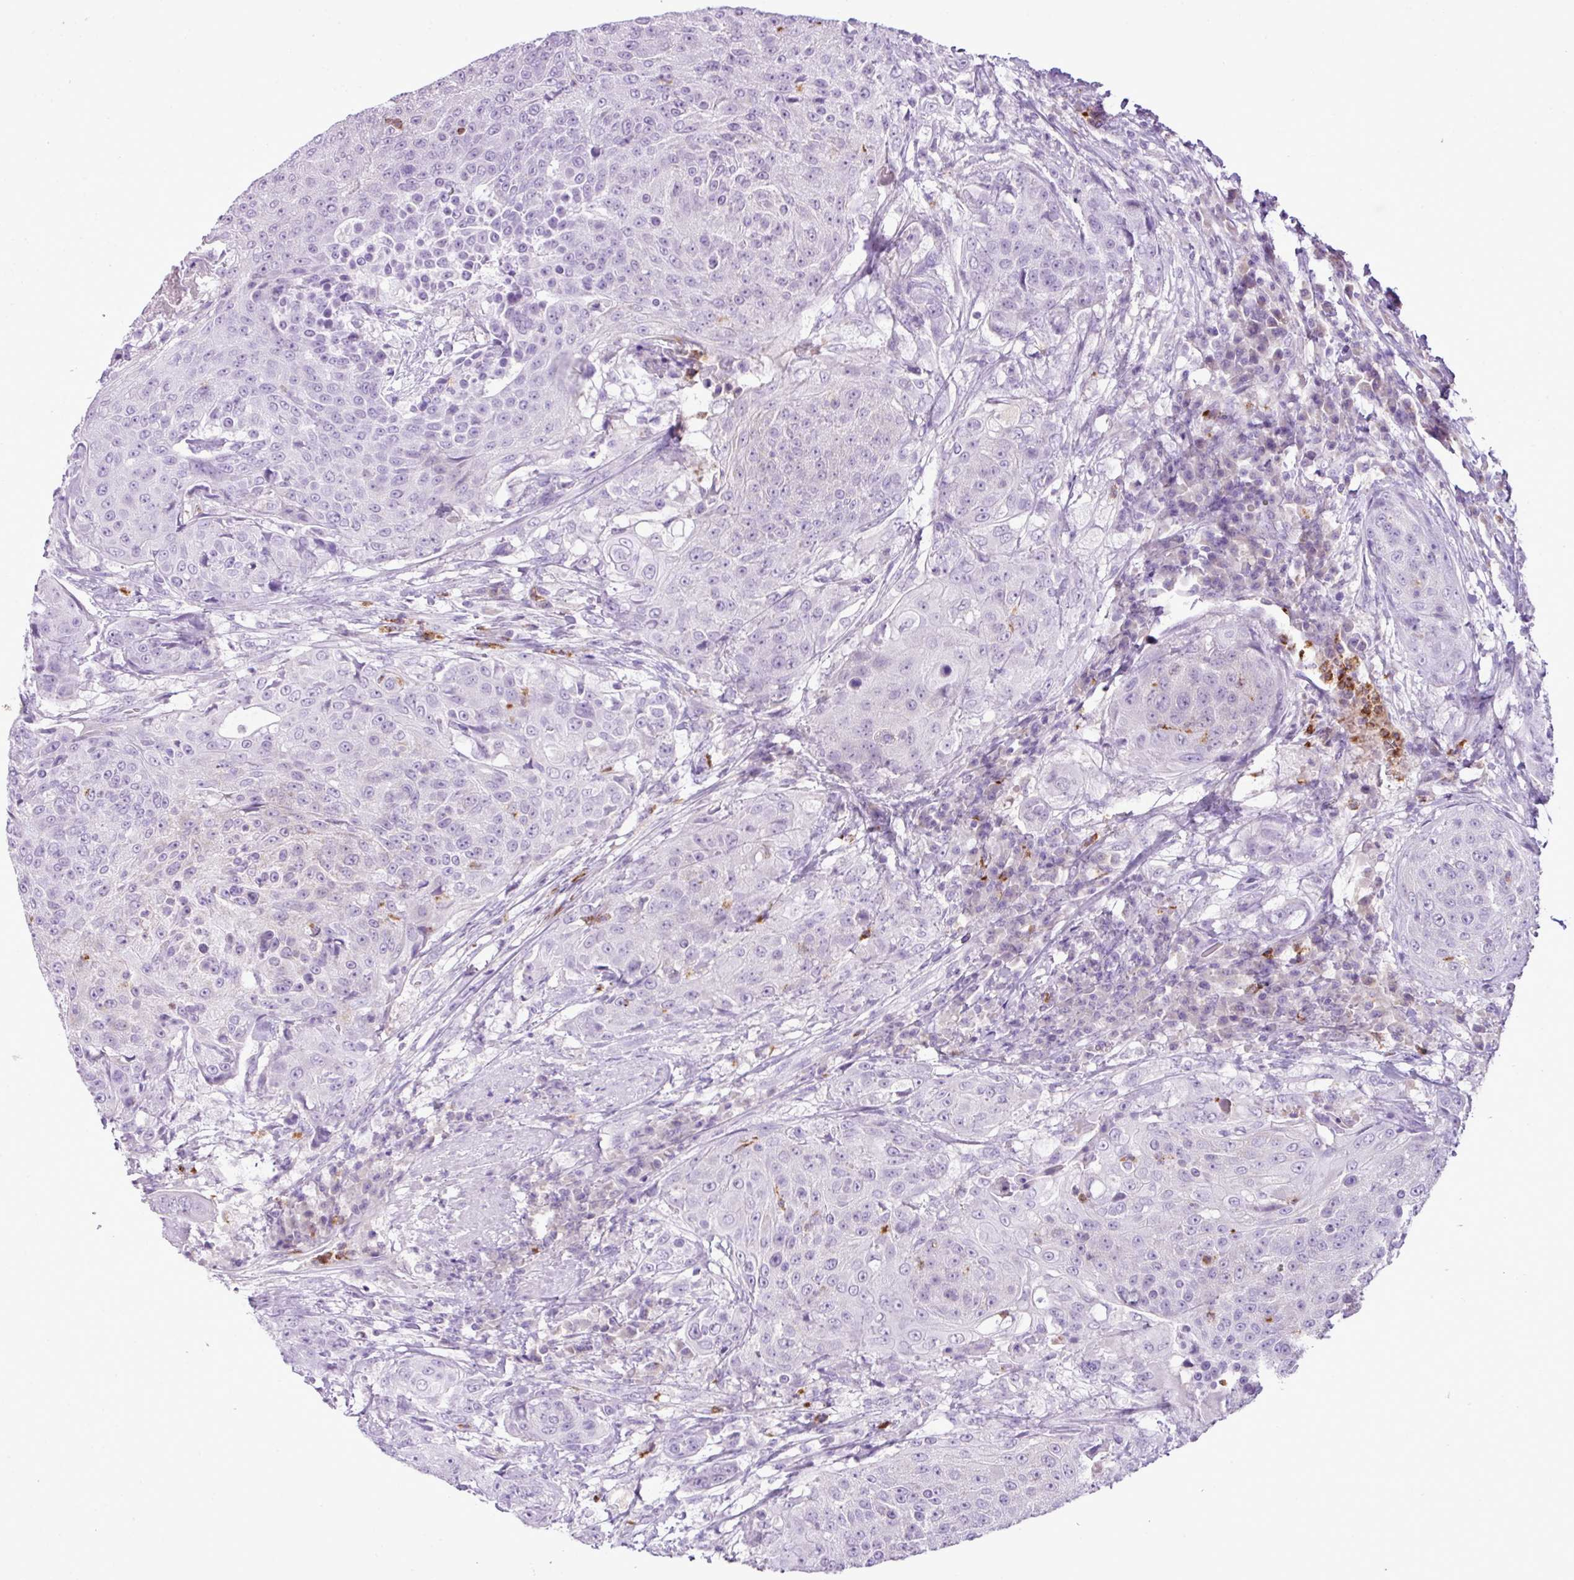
{"staining": {"intensity": "negative", "quantity": "none", "location": "none"}, "tissue": "urothelial cancer", "cell_type": "Tumor cells", "image_type": "cancer", "snomed": [{"axis": "morphology", "description": "Urothelial carcinoma, High grade"}, {"axis": "topography", "description": "Urinary bladder"}], "caption": "DAB (3,3'-diaminobenzidine) immunohistochemical staining of urothelial carcinoma (high-grade) demonstrates no significant staining in tumor cells. The staining is performed using DAB (3,3'-diaminobenzidine) brown chromogen with nuclei counter-stained in using hematoxylin.", "gene": "HTR3E", "patient": {"sex": "female", "age": 63}}